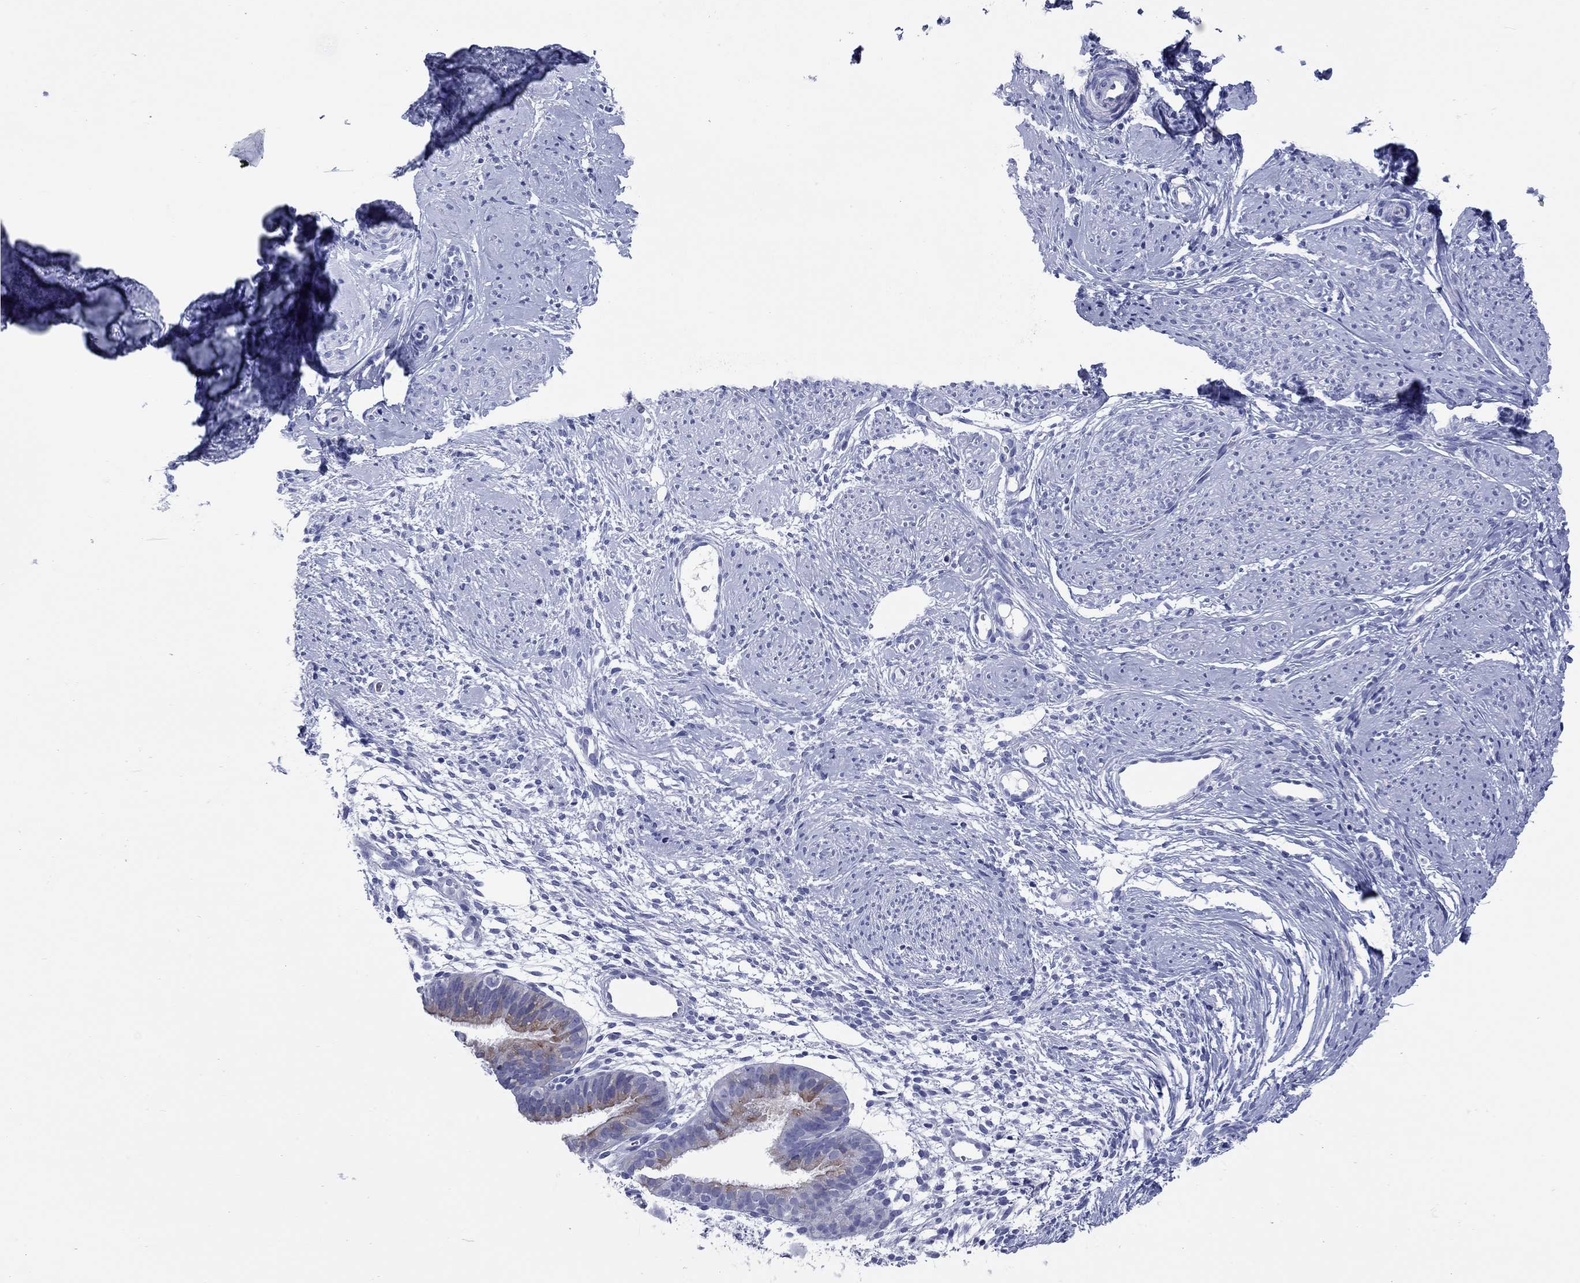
{"staining": {"intensity": "negative", "quantity": "none", "location": "none"}, "tissue": "smooth muscle", "cell_type": "Smooth muscle cells", "image_type": "normal", "snomed": [{"axis": "morphology", "description": "Normal tissue, NOS"}, {"axis": "topography", "description": "Smooth muscle"}], "caption": "This is an IHC micrograph of unremarkable human smooth muscle. There is no expression in smooth muscle cells.", "gene": "CCNA1", "patient": {"sex": "female", "age": 48}}